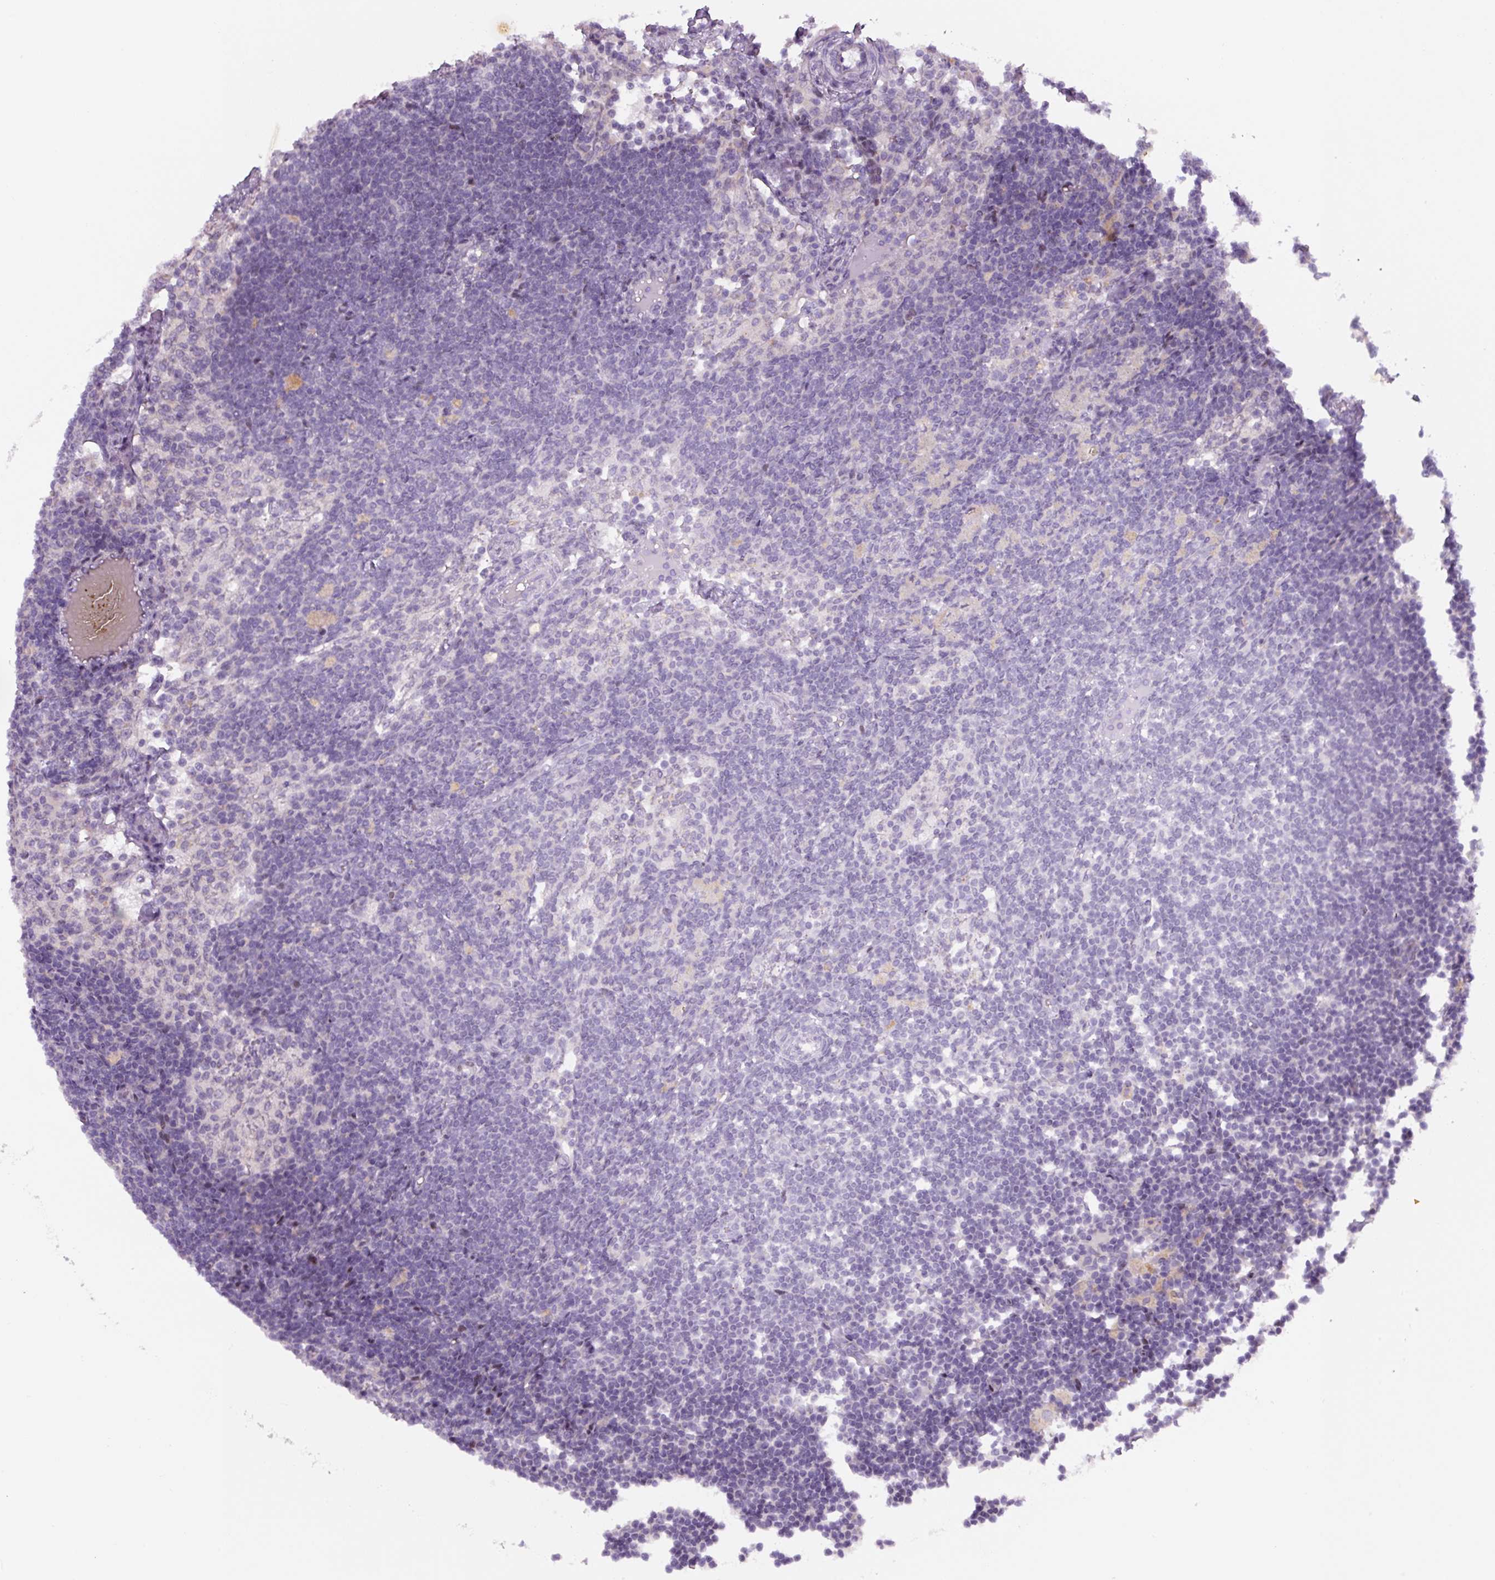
{"staining": {"intensity": "negative", "quantity": "none", "location": "none"}, "tissue": "lymph node", "cell_type": "Germinal center cells", "image_type": "normal", "snomed": [{"axis": "morphology", "description": "Normal tissue, NOS"}, {"axis": "topography", "description": "Lymph node"}], "caption": "The IHC micrograph has no significant positivity in germinal center cells of lymph node. (DAB immunohistochemistry with hematoxylin counter stain).", "gene": "YIF1B", "patient": {"sex": "male", "age": 49}}